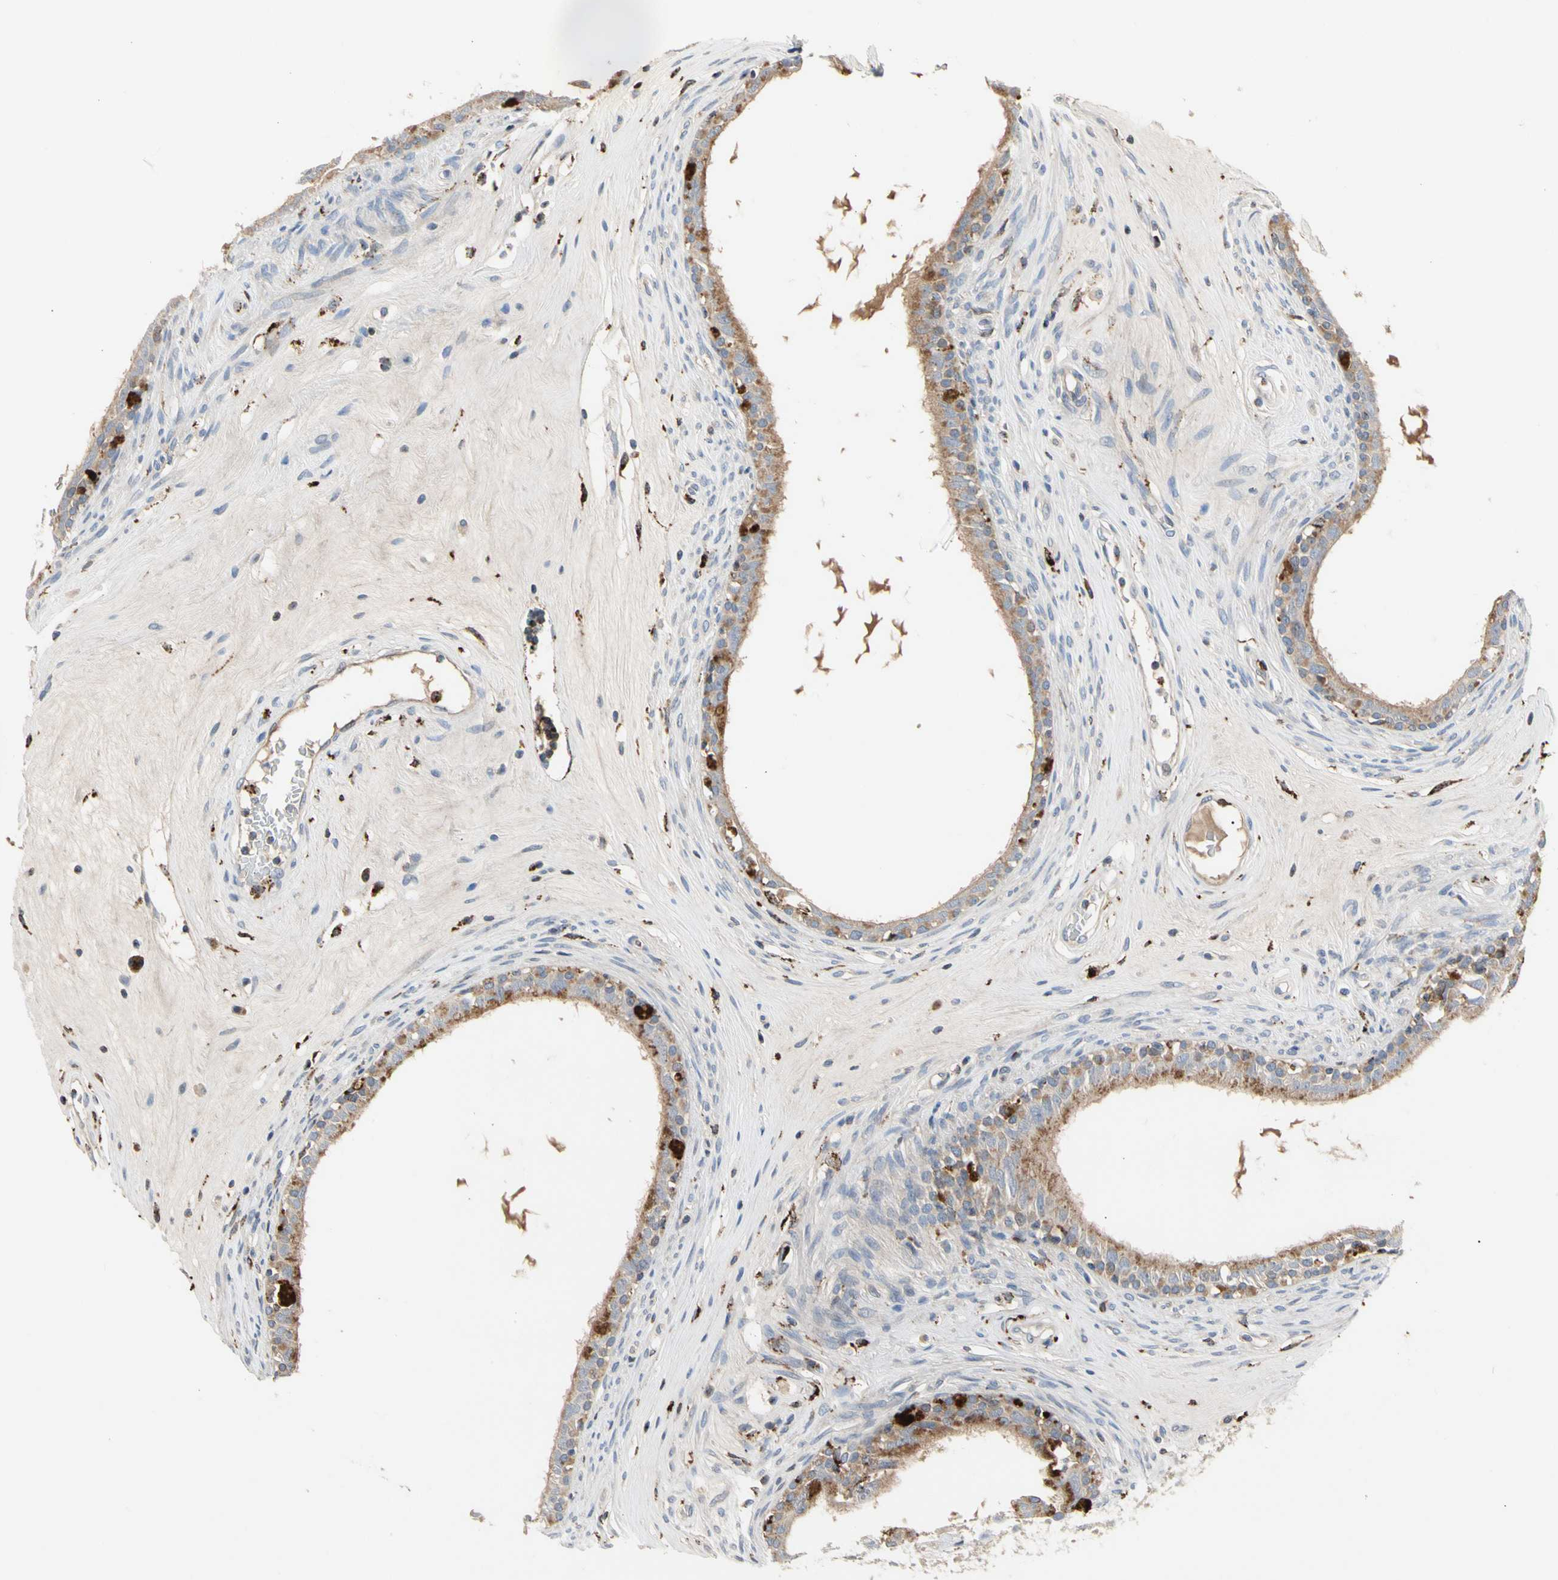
{"staining": {"intensity": "moderate", "quantity": ">75%", "location": "cytoplasmic/membranous"}, "tissue": "epididymis", "cell_type": "Glandular cells", "image_type": "normal", "snomed": [{"axis": "morphology", "description": "Normal tissue, NOS"}, {"axis": "morphology", "description": "Inflammation, NOS"}, {"axis": "topography", "description": "Epididymis"}], "caption": "An IHC histopathology image of normal tissue is shown. Protein staining in brown highlights moderate cytoplasmic/membranous positivity in epididymis within glandular cells.", "gene": "ADA2", "patient": {"sex": "male", "age": 84}}